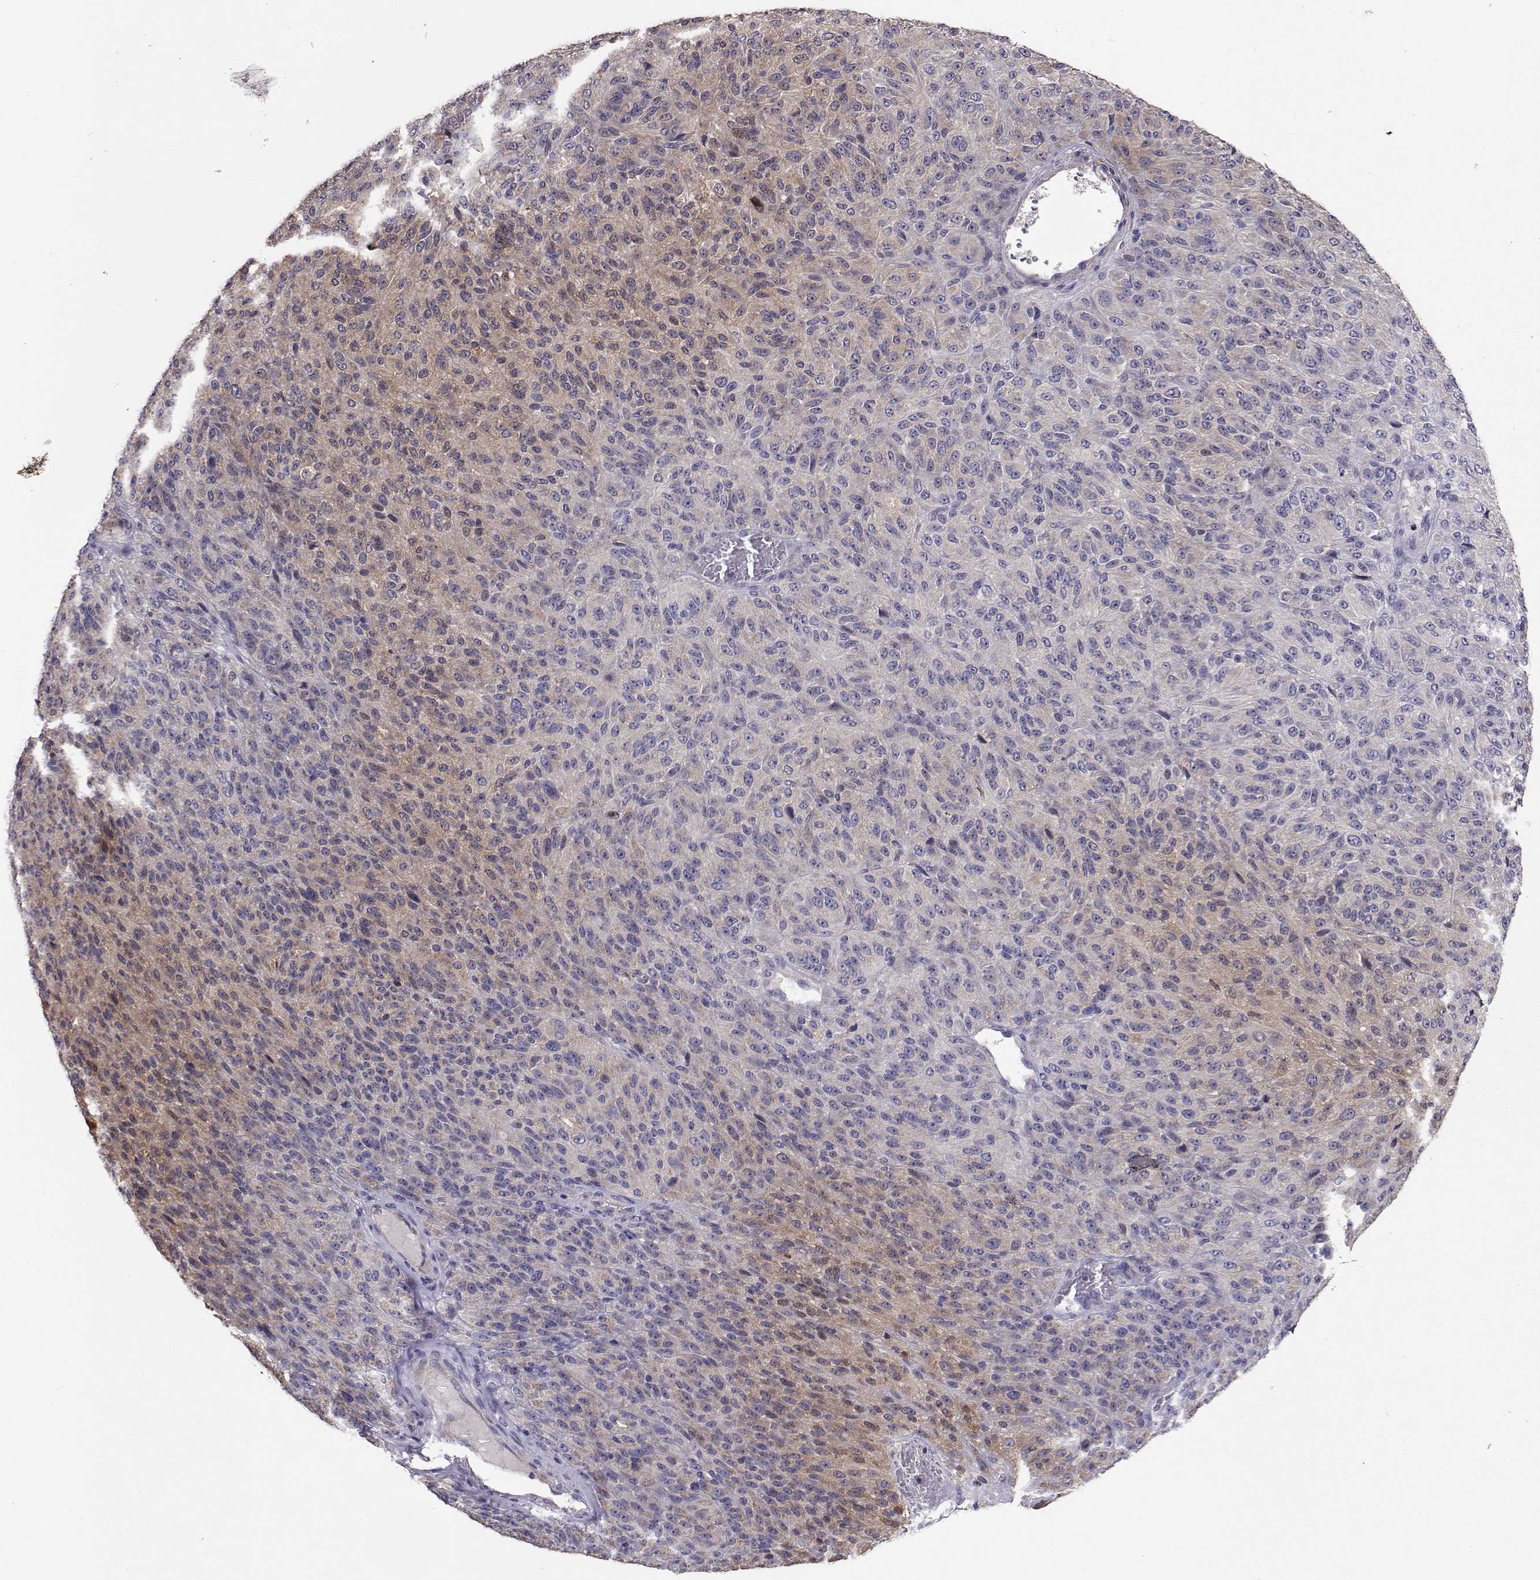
{"staining": {"intensity": "weak", "quantity": "<25%", "location": "cytoplasmic/membranous"}, "tissue": "melanoma", "cell_type": "Tumor cells", "image_type": "cancer", "snomed": [{"axis": "morphology", "description": "Malignant melanoma, Metastatic site"}, {"axis": "topography", "description": "Brain"}], "caption": "High power microscopy image of an immunohistochemistry micrograph of malignant melanoma (metastatic site), revealing no significant positivity in tumor cells.", "gene": "NCAM2", "patient": {"sex": "female", "age": 56}}